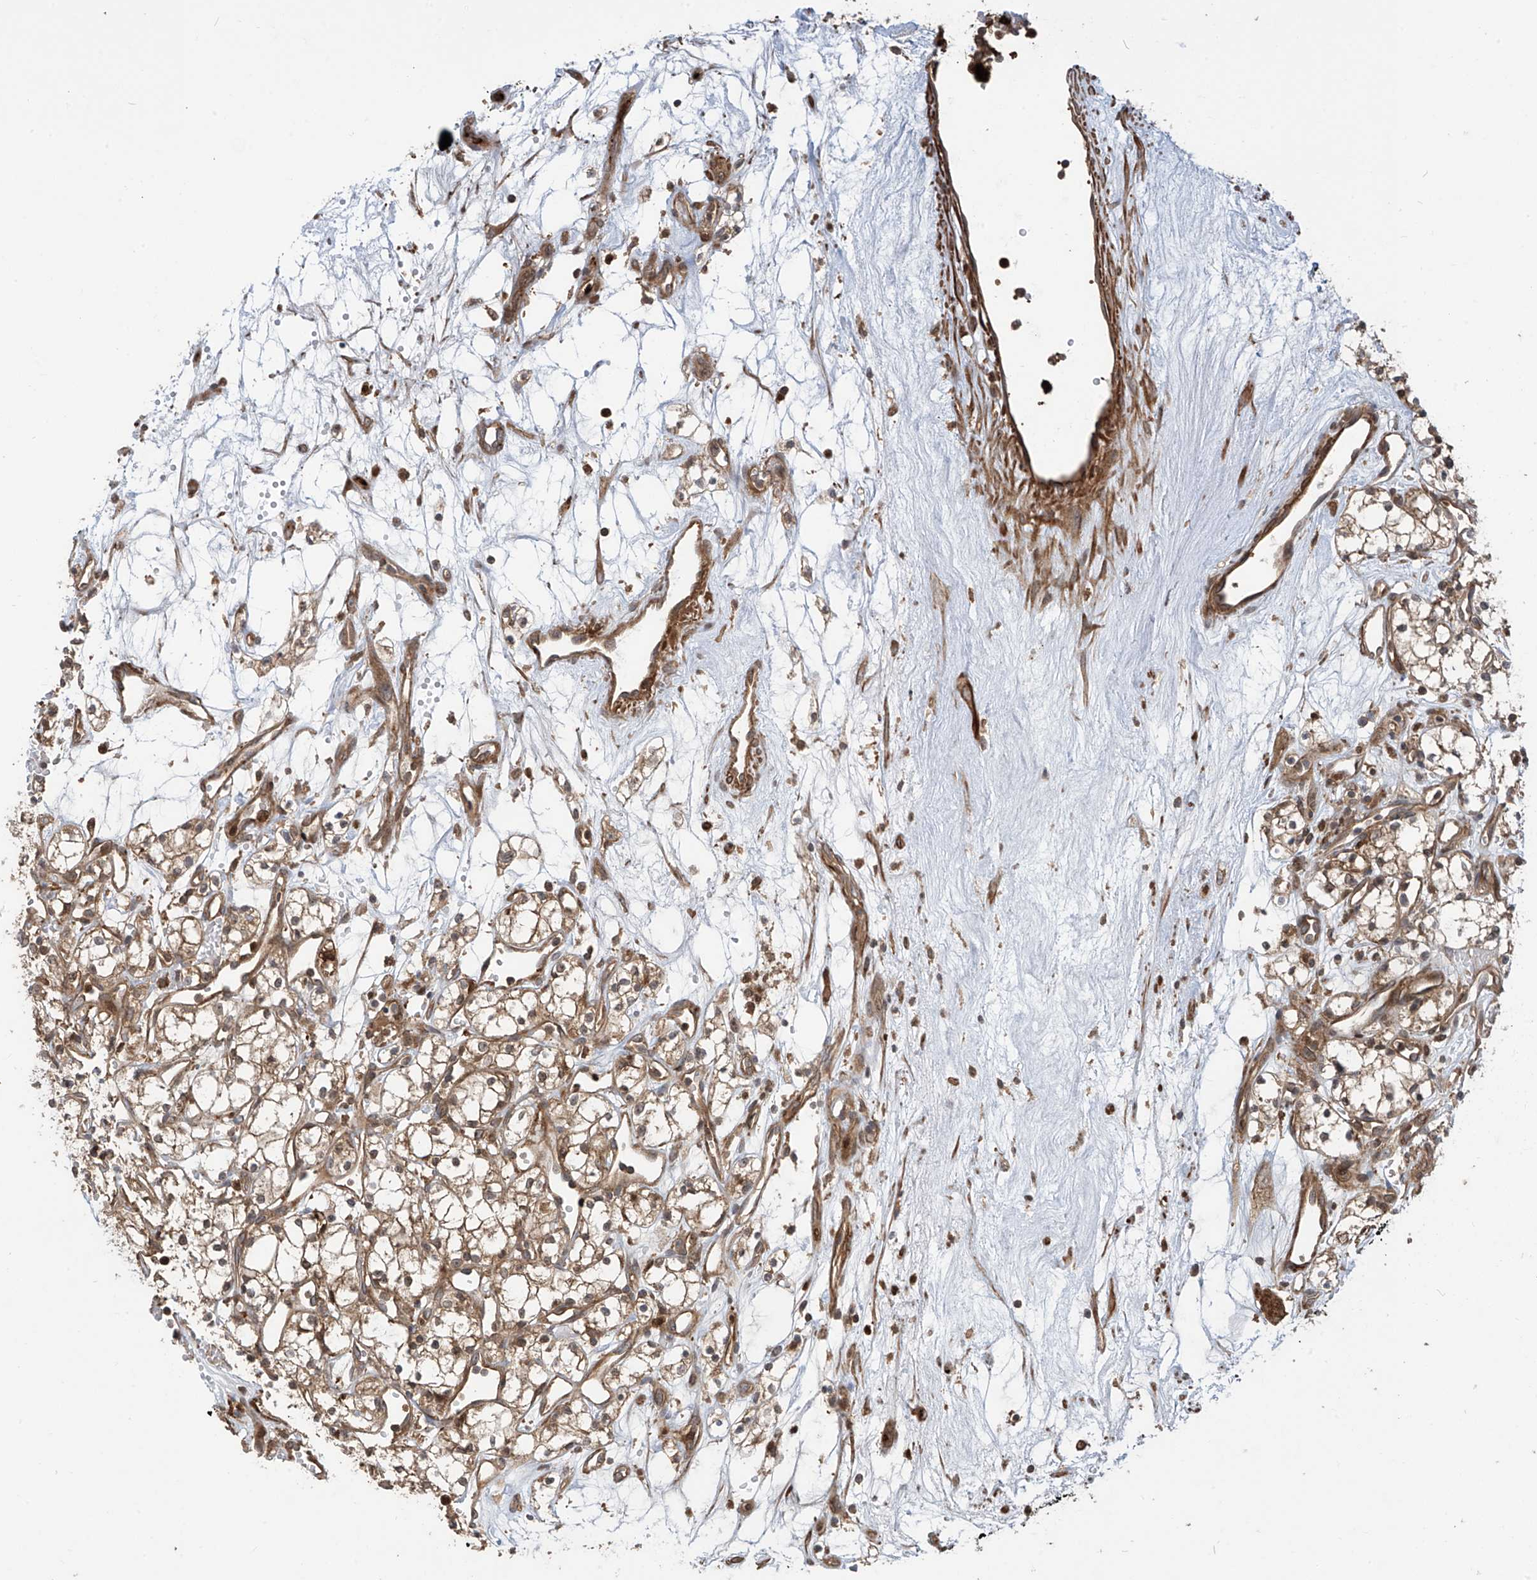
{"staining": {"intensity": "weak", "quantity": "25%-75%", "location": "cytoplasmic/membranous"}, "tissue": "renal cancer", "cell_type": "Tumor cells", "image_type": "cancer", "snomed": [{"axis": "morphology", "description": "Adenocarcinoma, NOS"}, {"axis": "topography", "description": "Kidney"}], "caption": "Immunohistochemistry (IHC) of renal adenocarcinoma displays low levels of weak cytoplasmic/membranous expression in approximately 25%-75% of tumor cells. (DAB IHC with brightfield microscopy, high magnification).", "gene": "ATAD2B", "patient": {"sex": "male", "age": 59}}